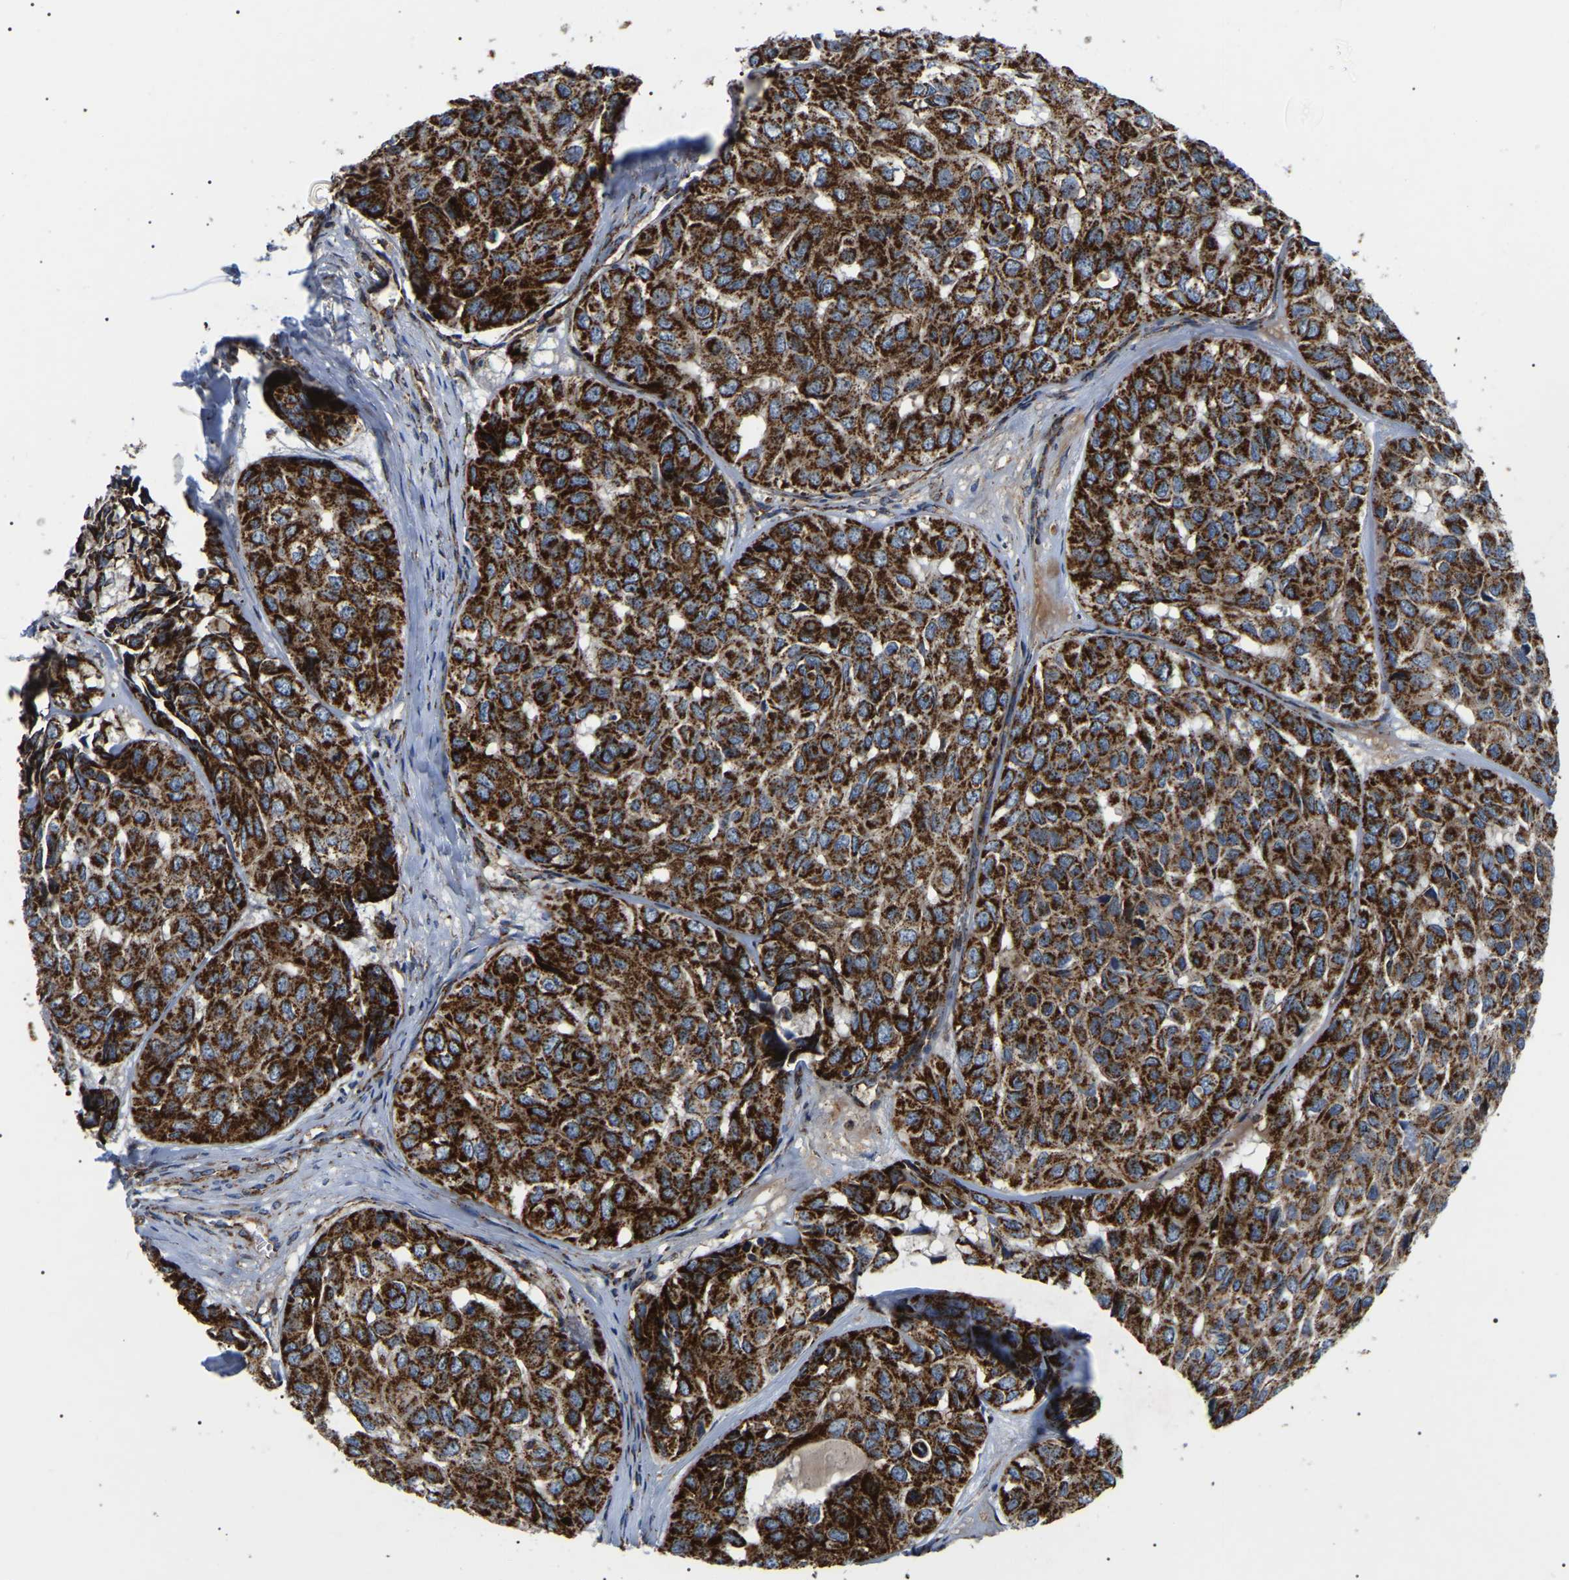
{"staining": {"intensity": "strong", "quantity": ">75%", "location": "cytoplasmic/membranous"}, "tissue": "head and neck cancer", "cell_type": "Tumor cells", "image_type": "cancer", "snomed": [{"axis": "morphology", "description": "Adenocarcinoma, NOS"}, {"axis": "topography", "description": "Salivary gland, NOS"}, {"axis": "topography", "description": "Head-Neck"}], "caption": "Tumor cells display high levels of strong cytoplasmic/membranous positivity in approximately >75% of cells in human head and neck adenocarcinoma.", "gene": "PPM1E", "patient": {"sex": "female", "age": 76}}